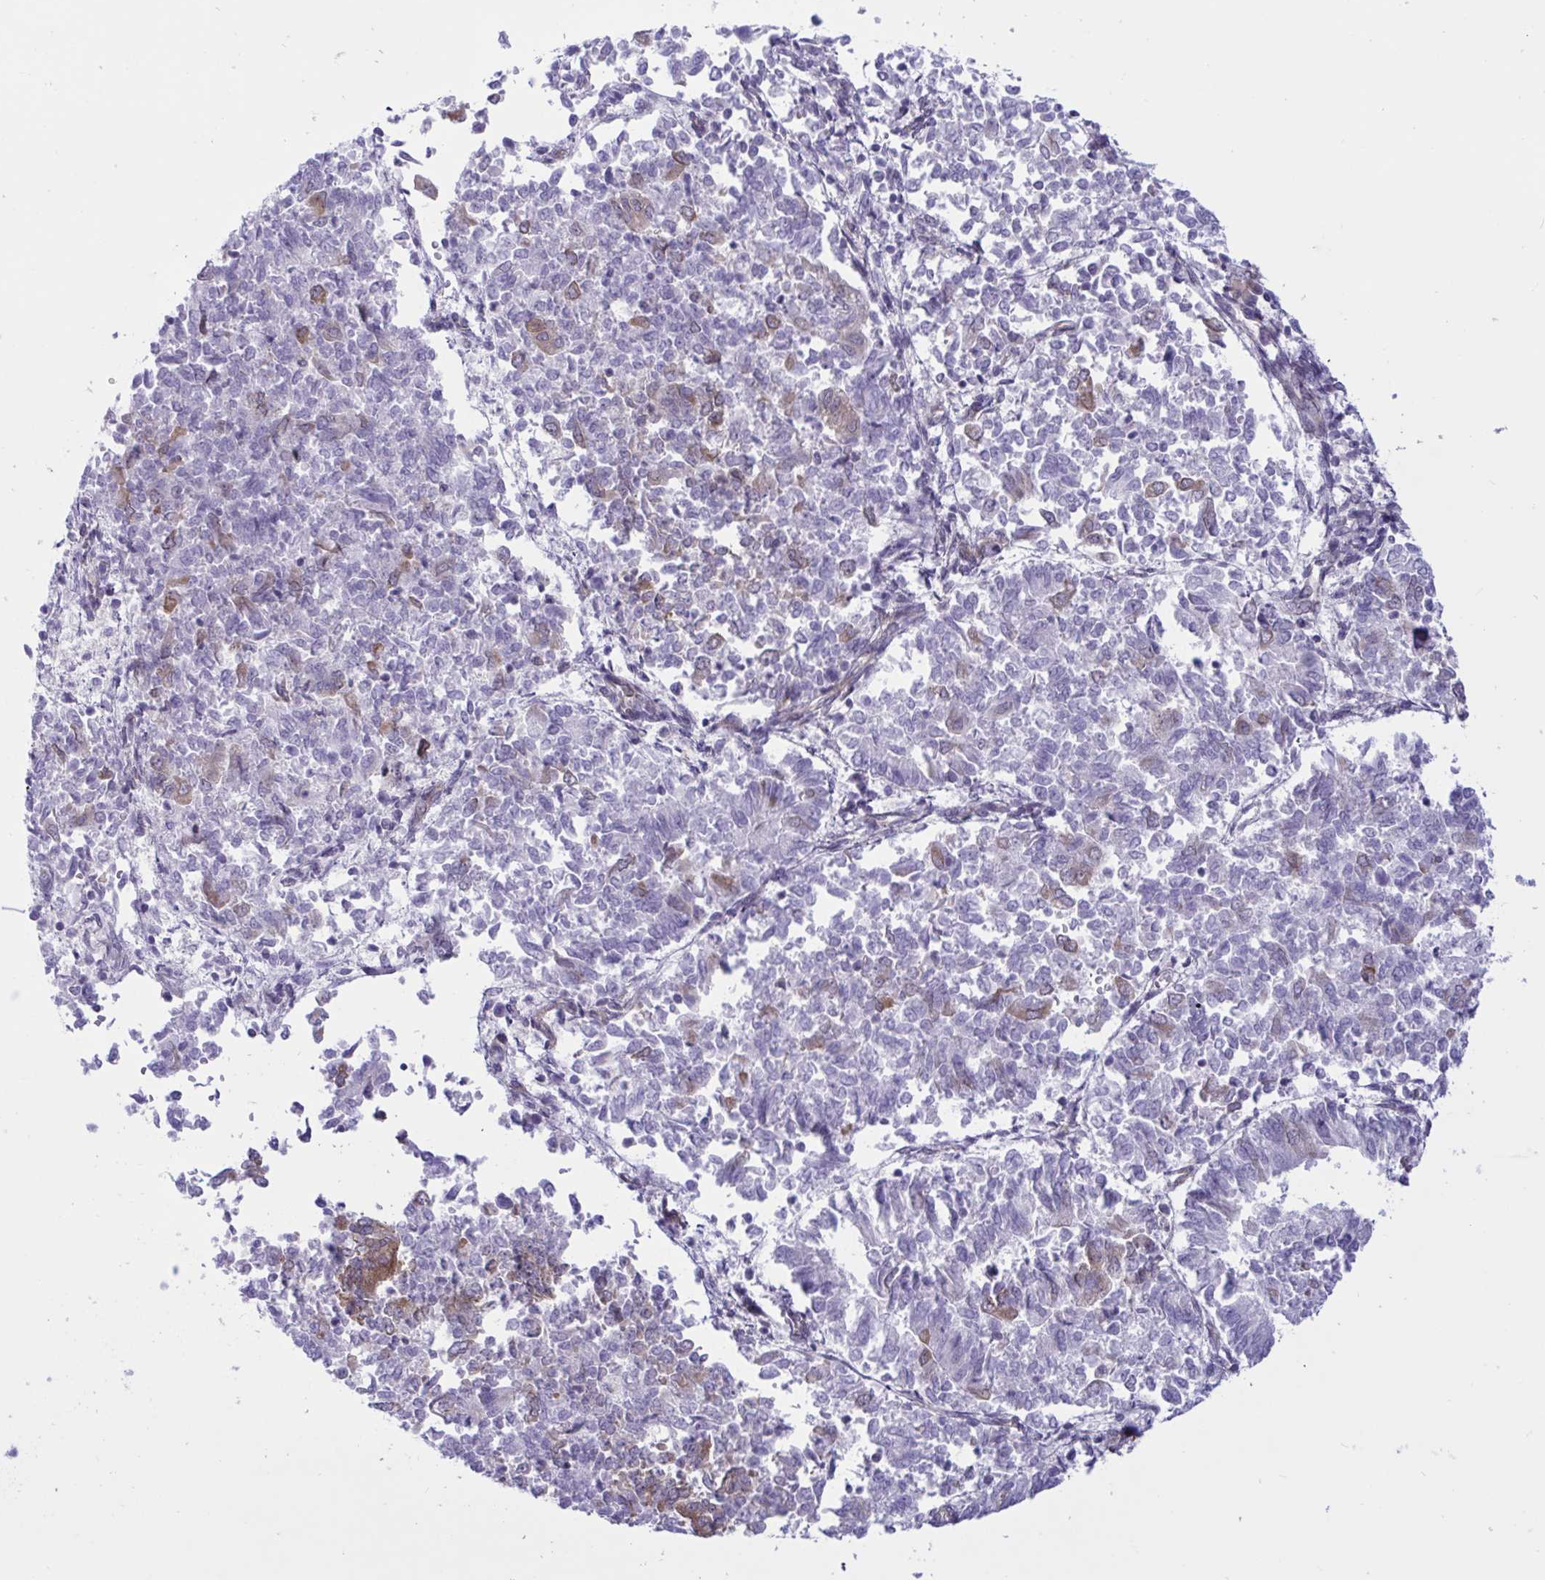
{"staining": {"intensity": "moderate", "quantity": "<25%", "location": "cytoplasmic/membranous"}, "tissue": "endometrial cancer", "cell_type": "Tumor cells", "image_type": "cancer", "snomed": [{"axis": "morphology", "description": "Adenocarcinoma, NOS"}, {"axis": "topography", "description": "Endometrium"}], "caption": "Tumor cells reveal moderate cytoplasmic/membranous staining in about <25% of cells in endometrial cancer (adenocarcinoma).", "gene": "CAMLG", "patient": {"sex": "female", "age": 65}}